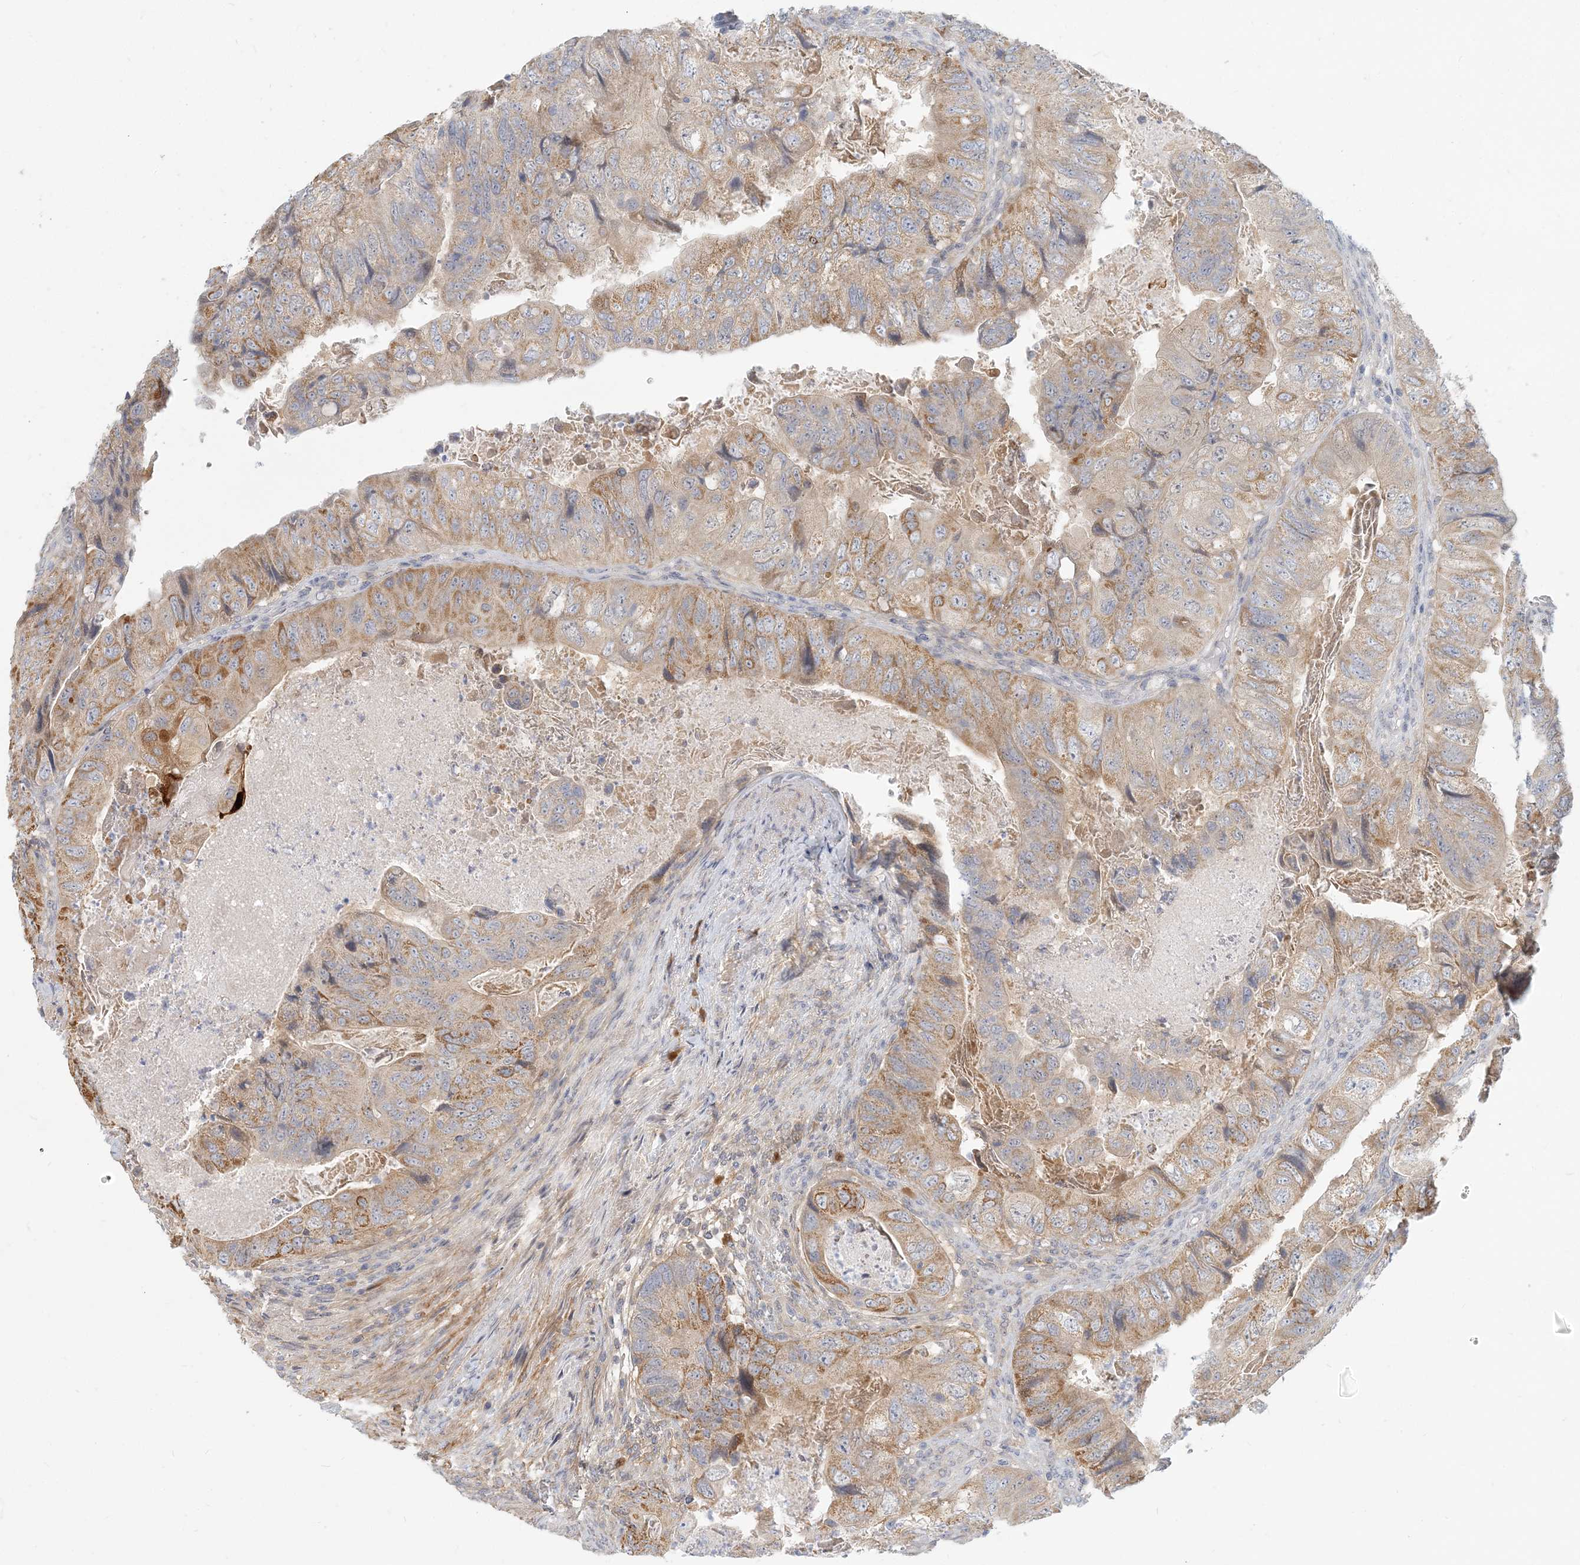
{"staining": {"intensity": "moderate", "quantity": ">75%", "location": "cytoplasmic/membranous"}, "tissue": "colorectal cancer", "cell_type": "Tumor cells", "image_type": "cancer", "snomed": [{"axis": "morphology", "description": "Adenocarcinoma, NOS"}, {"axis": "topography", "description": "Rectum"}], "caption": "Immunohistochemistry (IHC) micrograph of adenocarcinoma (colorectal) stained for a protein (brown), which reveals medium levels of moderate cytoplasmic/membranous expression in about >75% of tumor cells.", "gene": "GMPPA", "patient": {"sex": "male", "age": 63}}